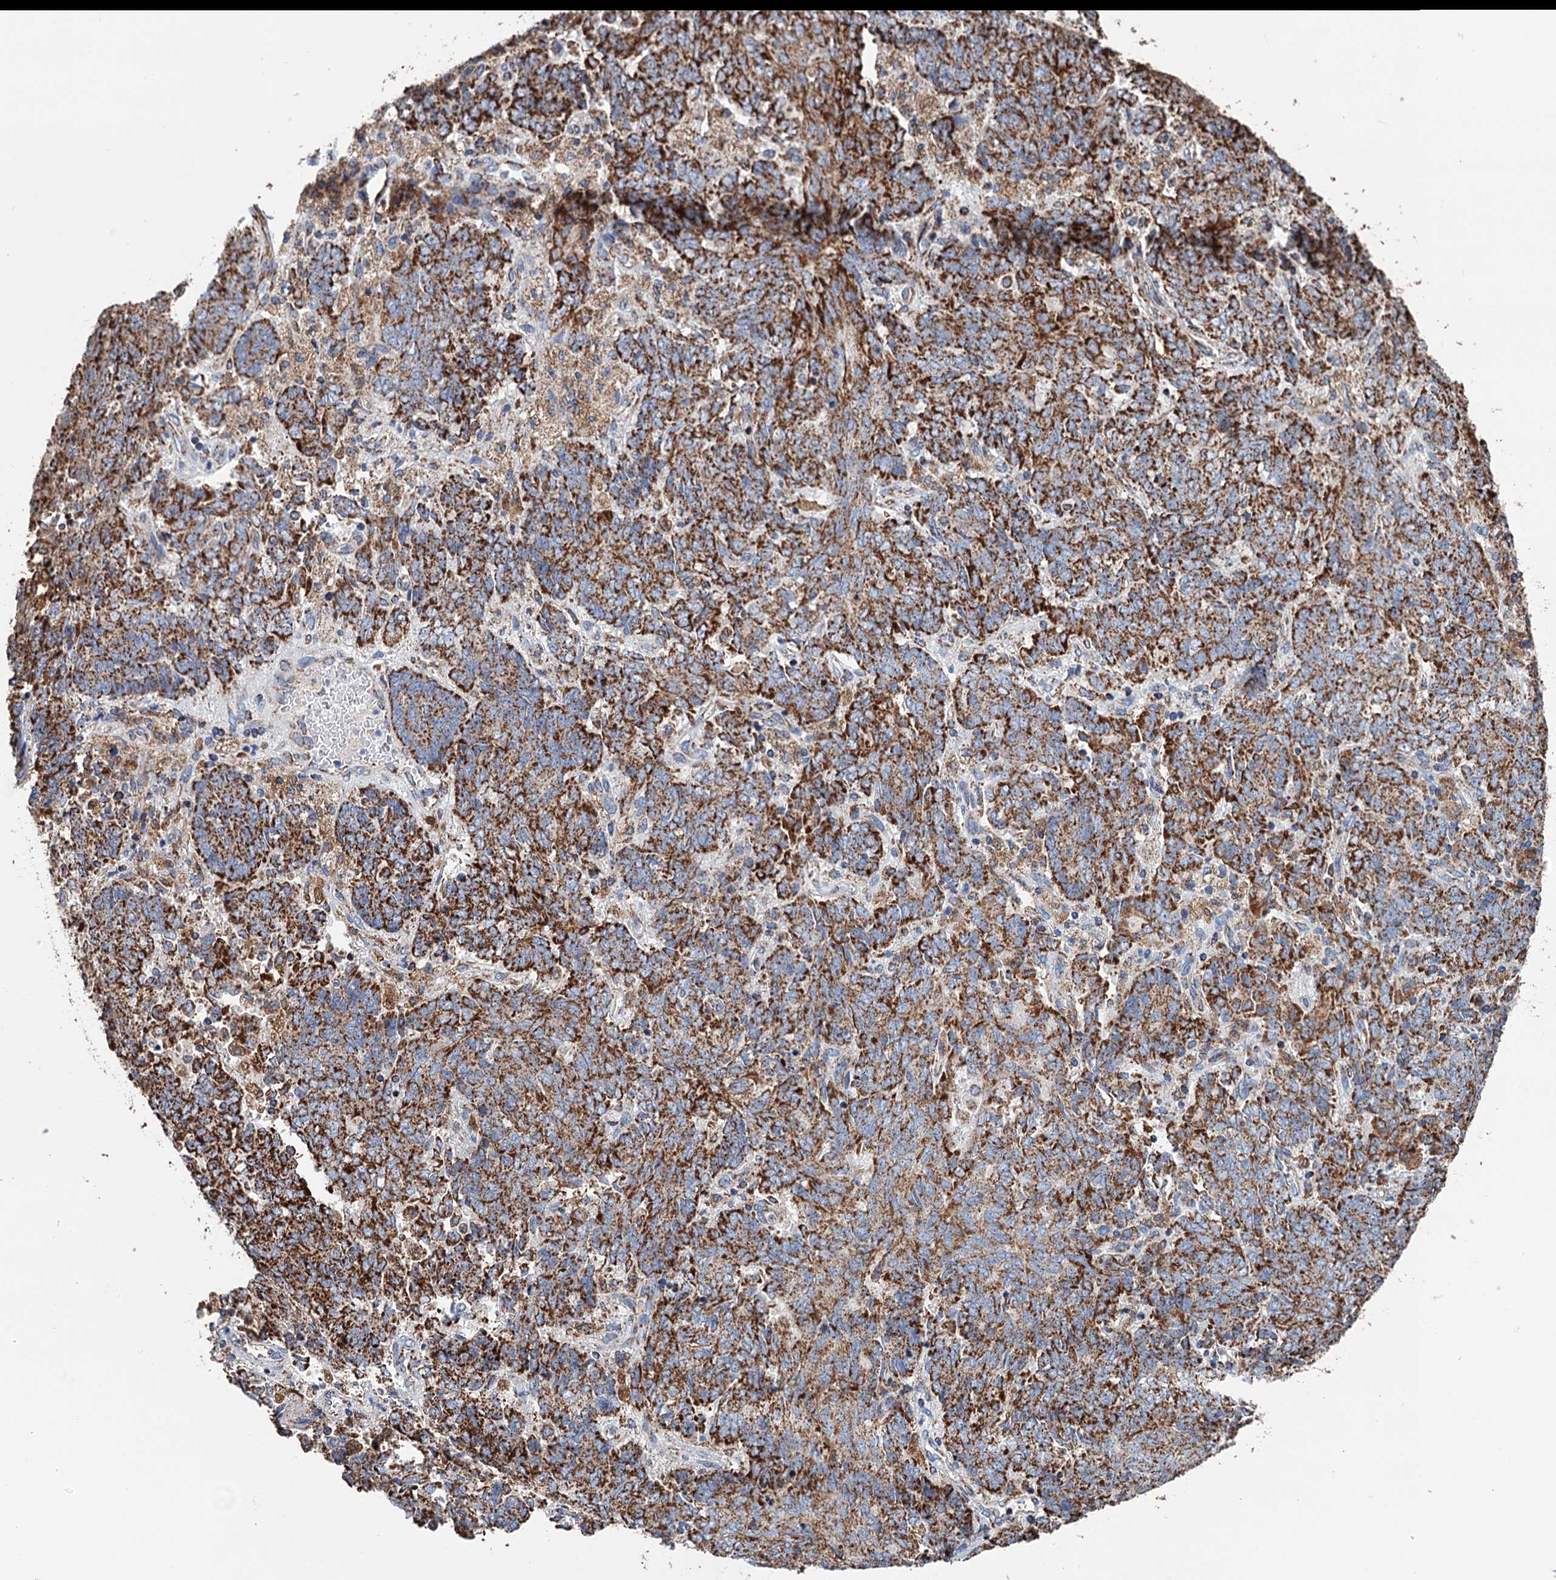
{"staining": {"intensity": "moderate", "quantity": ">75%", "location": "cytoplasmic/membranous"}, "tissue": "endometrial cancer", "cell_type": "Tumor cells", "image_type": "cancer", "snomed": [{"axis": "morphology", "description": "Adenocarcinoma, NOS"}, {"axis": "topography", "description": "Endometrium"}], "caption": "A high-resolution micrograph shows IHC staining of endometrial cancer, which demonstrates moderate cytoplasmic/membranous expression in approximately >75% of tumor cells. The protein is stained brown, and the nuclei are stained in blue (DAB IHC with brightfield microscopy, high magnification).", "gene": "IVD", "patient": {"sex": "female", "age": 80}}